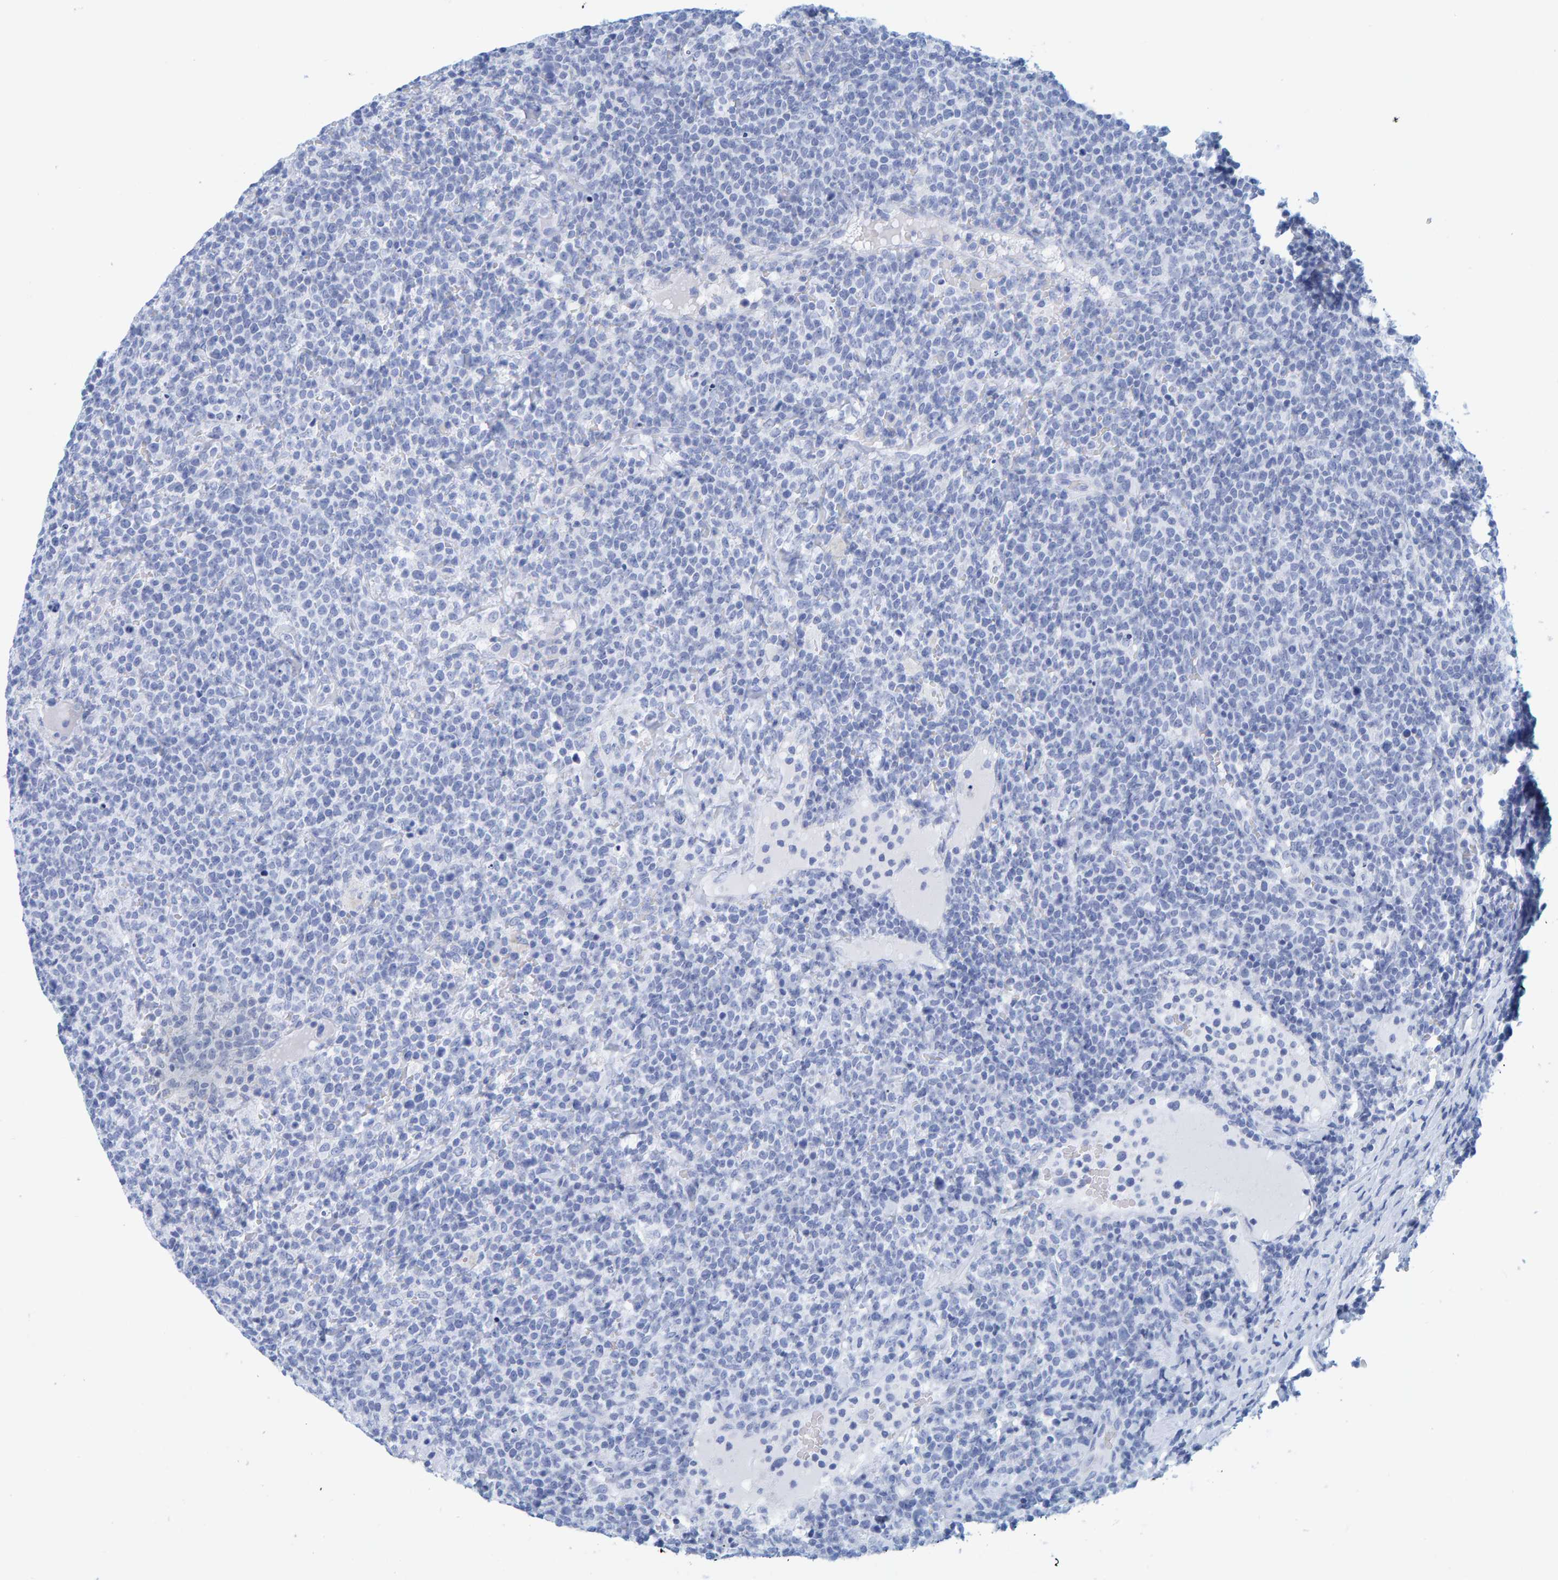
{"staining": {"intensity": "negative", "quantity": "none", "location": "none"}, "tissue": "lymphoma", "cell_type": "Tumor cells", "image_type": "cancer", "snomed": [{"axis": "morphology", "description": "Malignant lymphoma, non-Hodgkin's type, High grade"}, {"axis": "topography", "description": "Lymph node"}], "caption": "DAB immunohistochemical staining of human high-grade malignant lymphoma, non-Hodgkin's type reveals no significant positivity in tumor cells.", "gene": "SFTPC", "patient": {"sex": "male", "age": 61}}